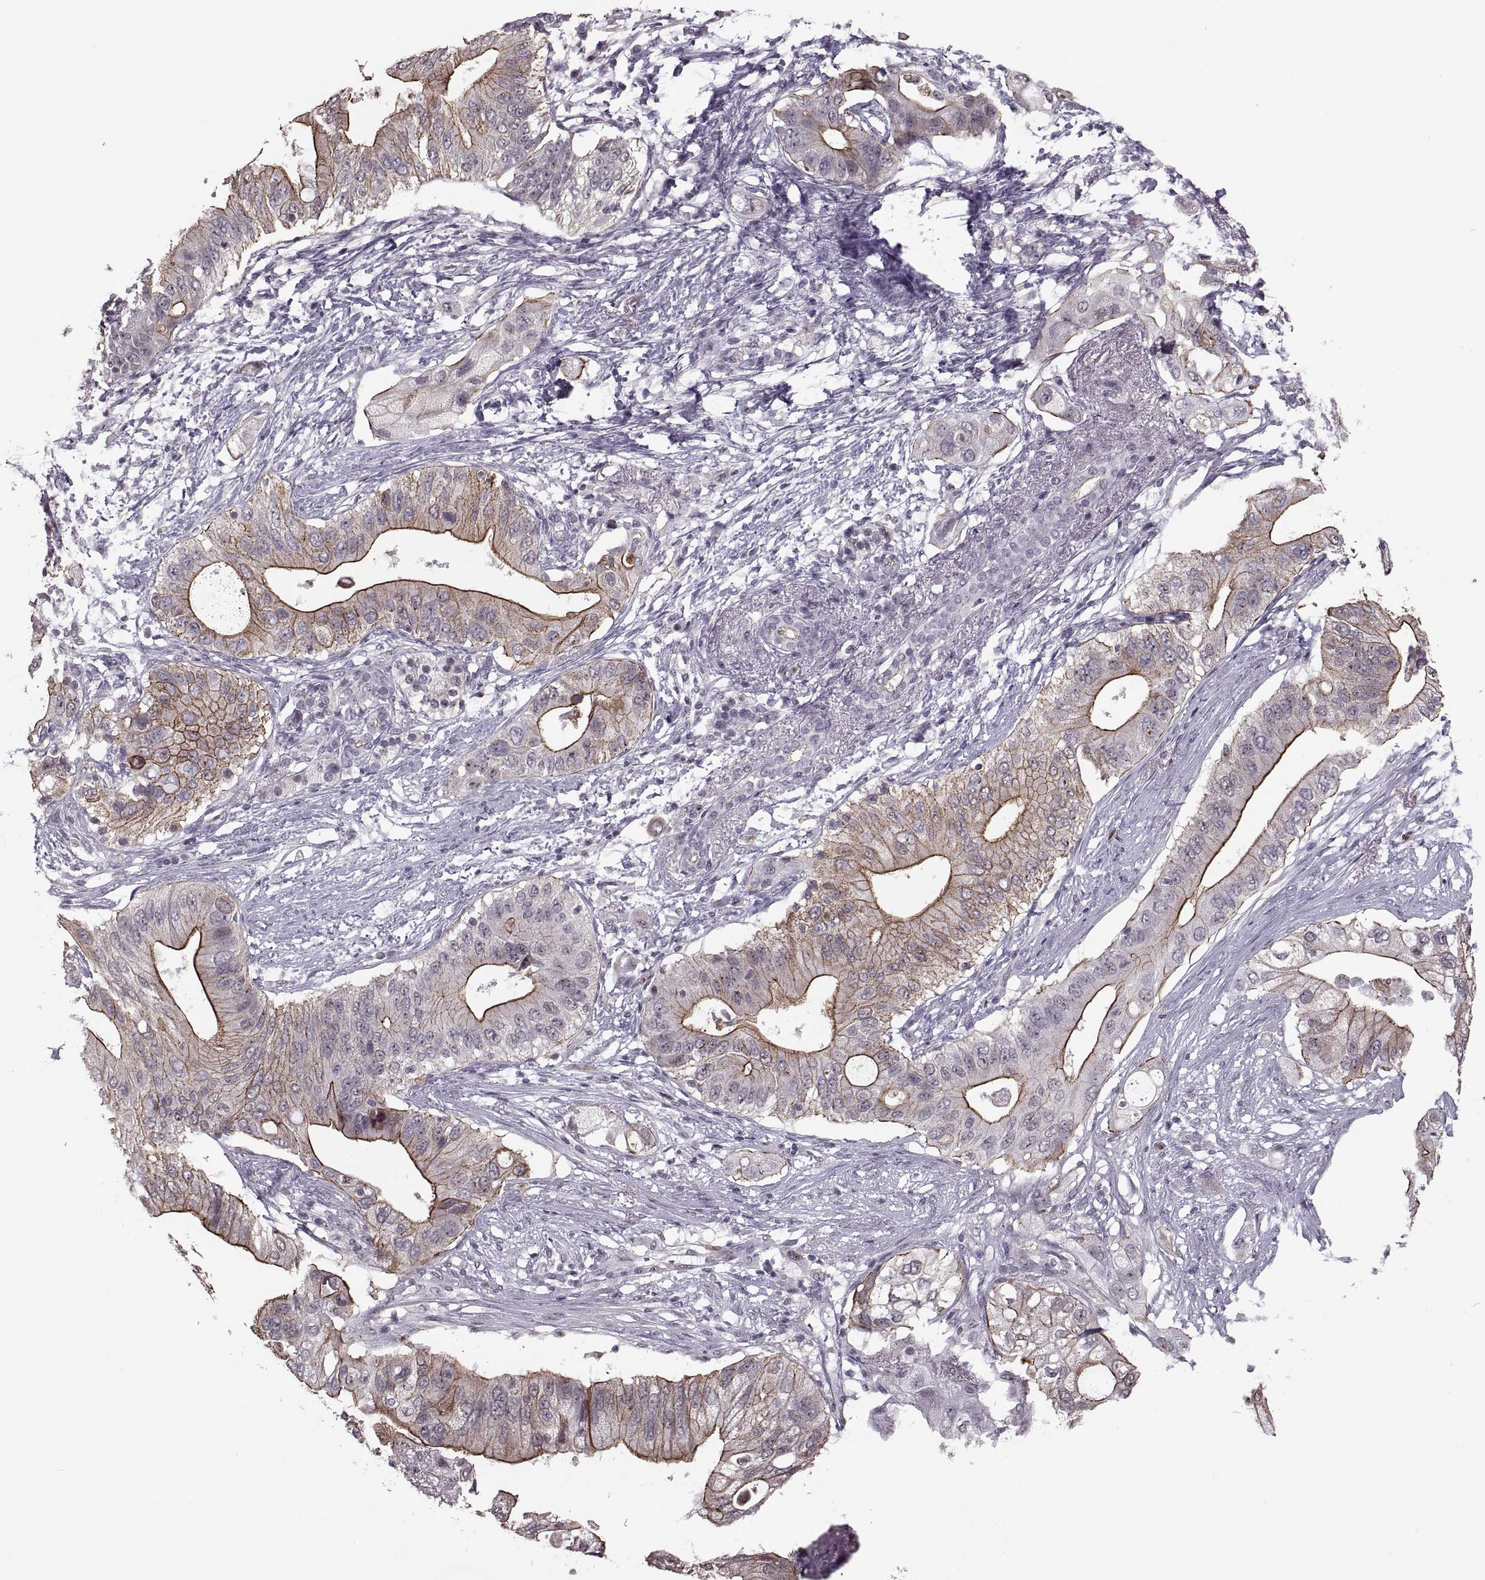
{"staining": {"intensity": "moderate", "quantity": "<25%", "location": "cytoplasmic/membranous"}, "tissue": "pancreatic cancer", "cell_type": "Tumor cells", "image_type": "cancer", "snomed": [{"axis": "morphology", "description": "Adenocarcinoma, NOS"}, {"axis": "topography", "description": "Pancreas"}], "caption": "Immunohistochemistry image of human pancreatic cancer (adenocarcinoma) stained for a protein (brown), which exhibits low levels of moderate cytoplasmic/membranous staining in approximately <25% of tumor cells.", "gene": "PALS1", "patient": {"sex": "female", "age": 72}}